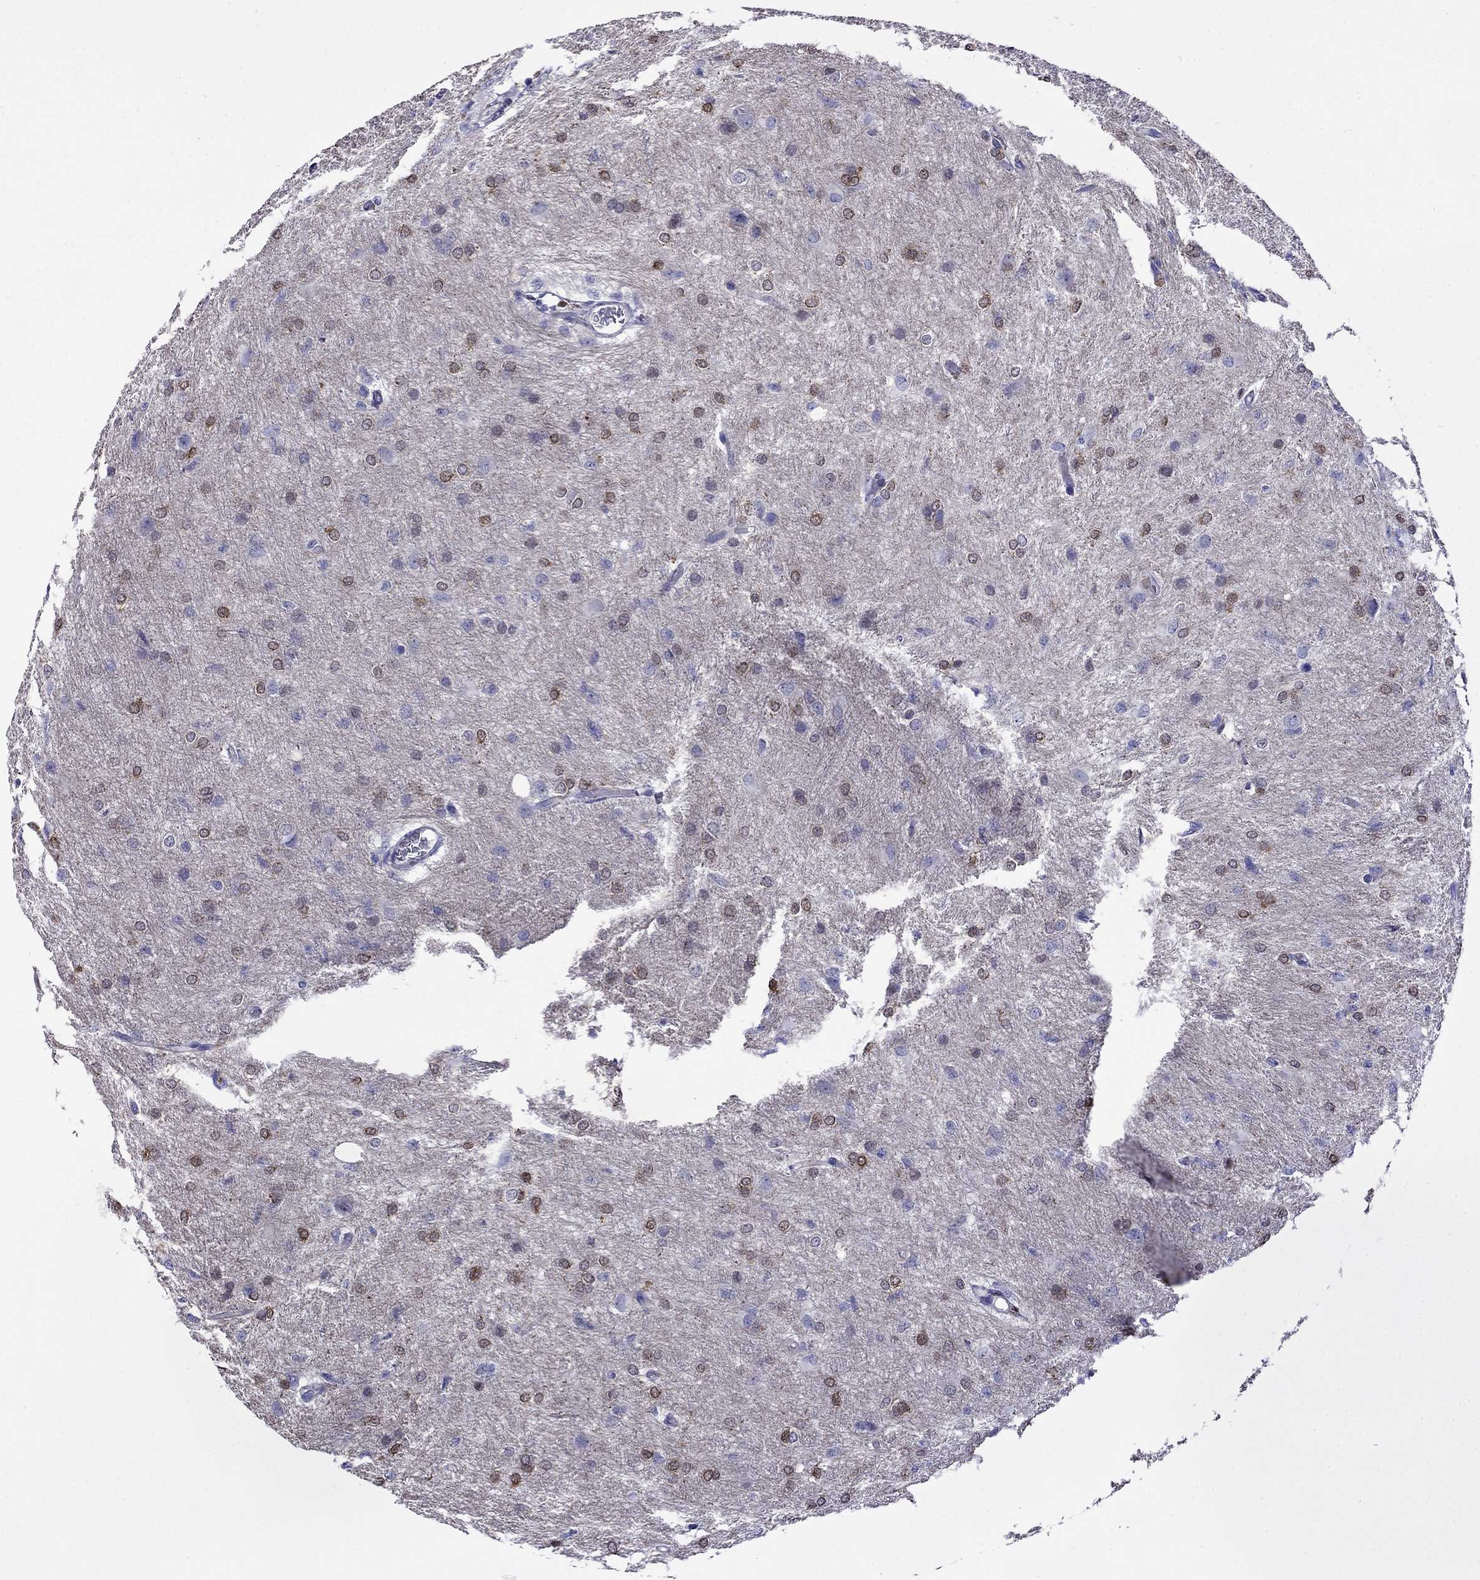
{"staining": {"intensity": "negative", "quantity": "none", "location": "none"}, "tissue": "glioma", "cell_type": "Tumor cells", "image_type": "cancer", "snomed": [{"axis": "morphology", "description": "Glioma, malignant, High grade"}, {"axis": "topography", "description": "Brain"}], "caption": "A histopathology image of human glioma is negative for staining in tumor cells.", "gene": "STAR", "patient": {"sex": "male", "age": 68}}